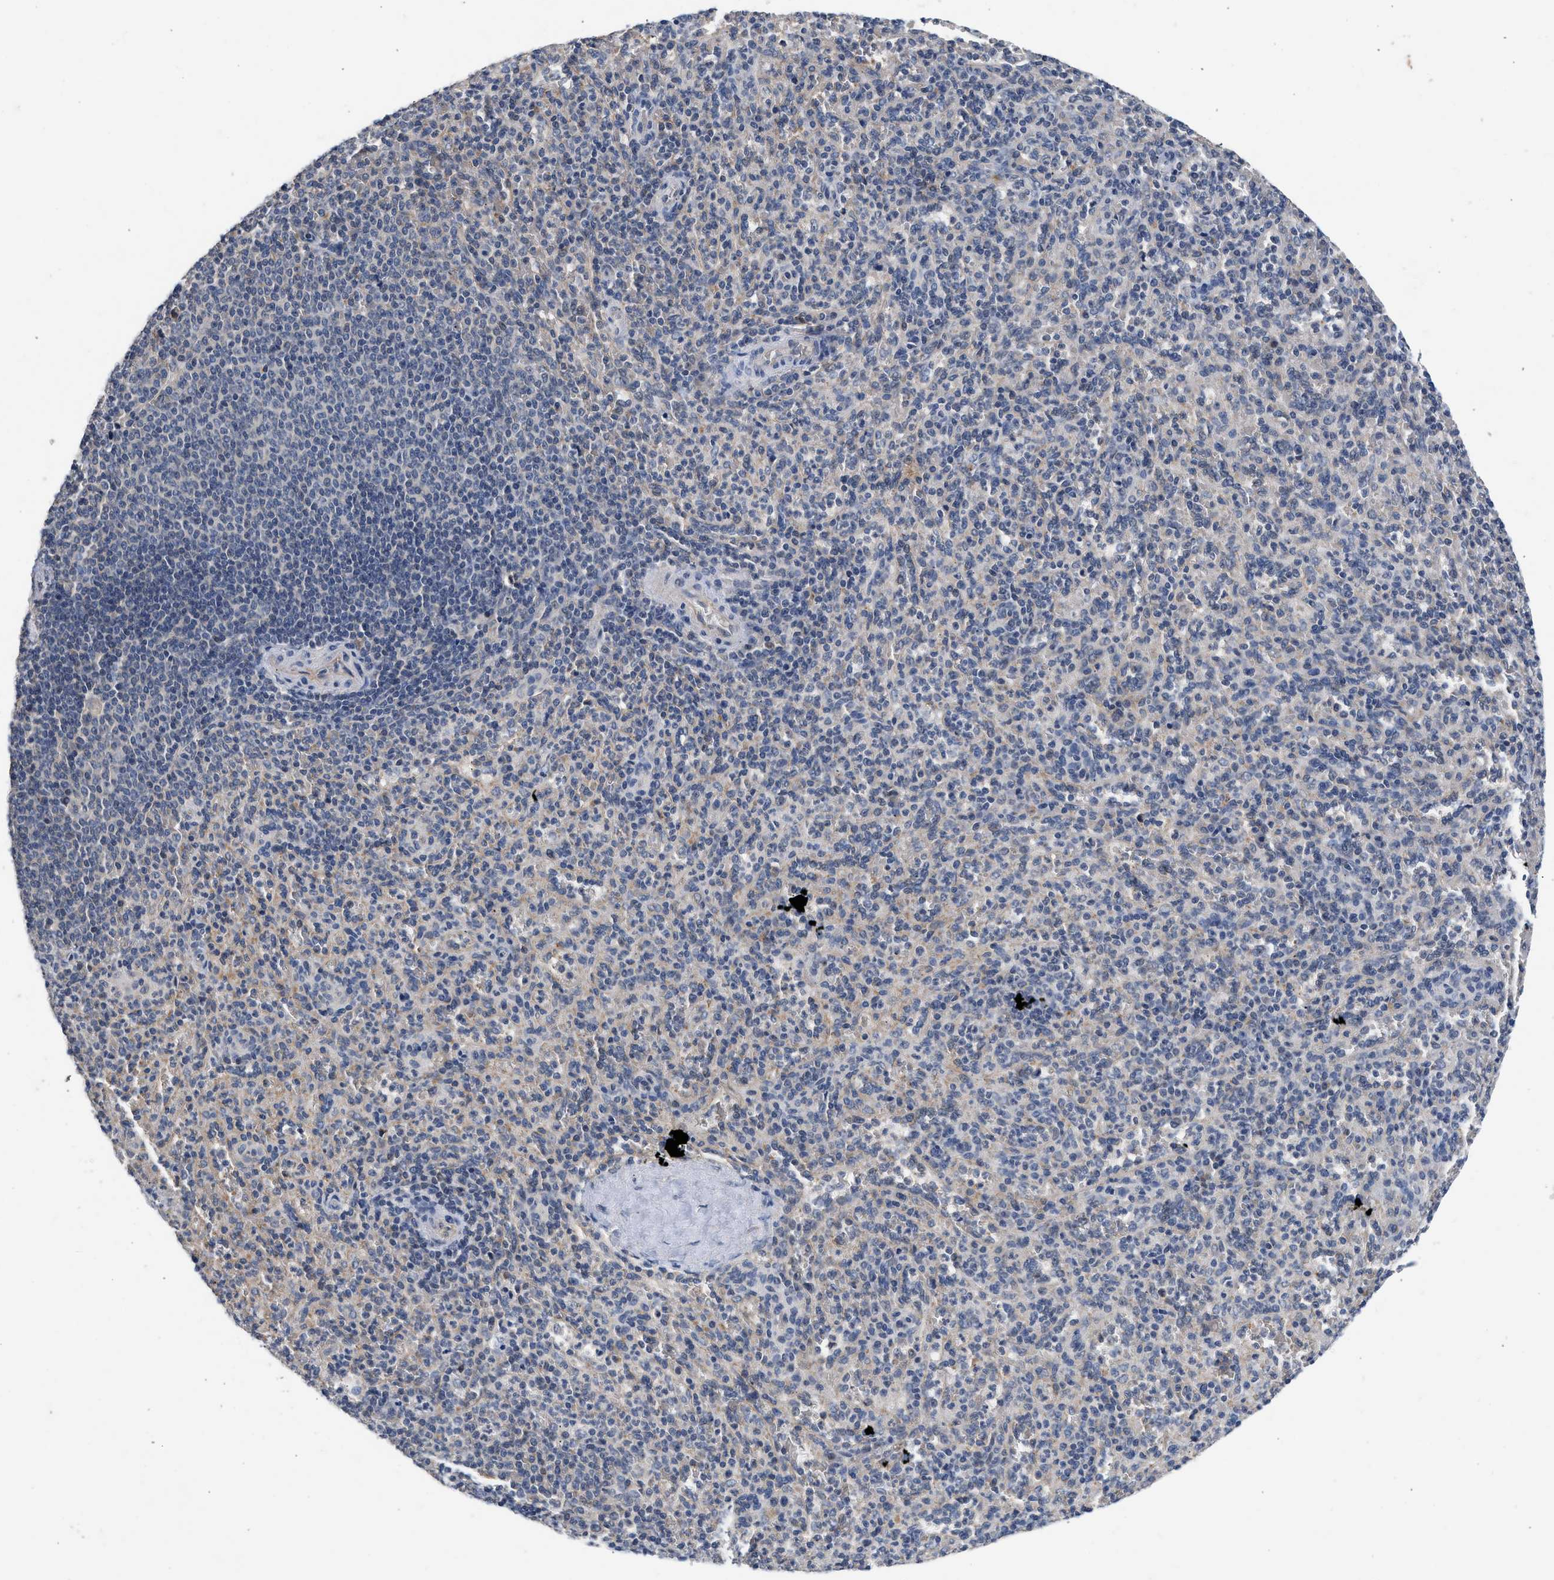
{"staining": {"intensity": "negative", "quantity": "none", "location": "none"}, "tissue": "spleen", "cell_type": "Cells in red pulp", "image_type": "normal", "snomed": [{"axis": "morphology", "description": "Normal tissue, NOS"}, {"axis": "topography", "description": "Spleen"}], "caption": "This is an IHC image of benign human spleen. There is no positivity in cells in red pulp.", "gene": "CSF3R", "patient": {"sex": "male", "age": 36}}